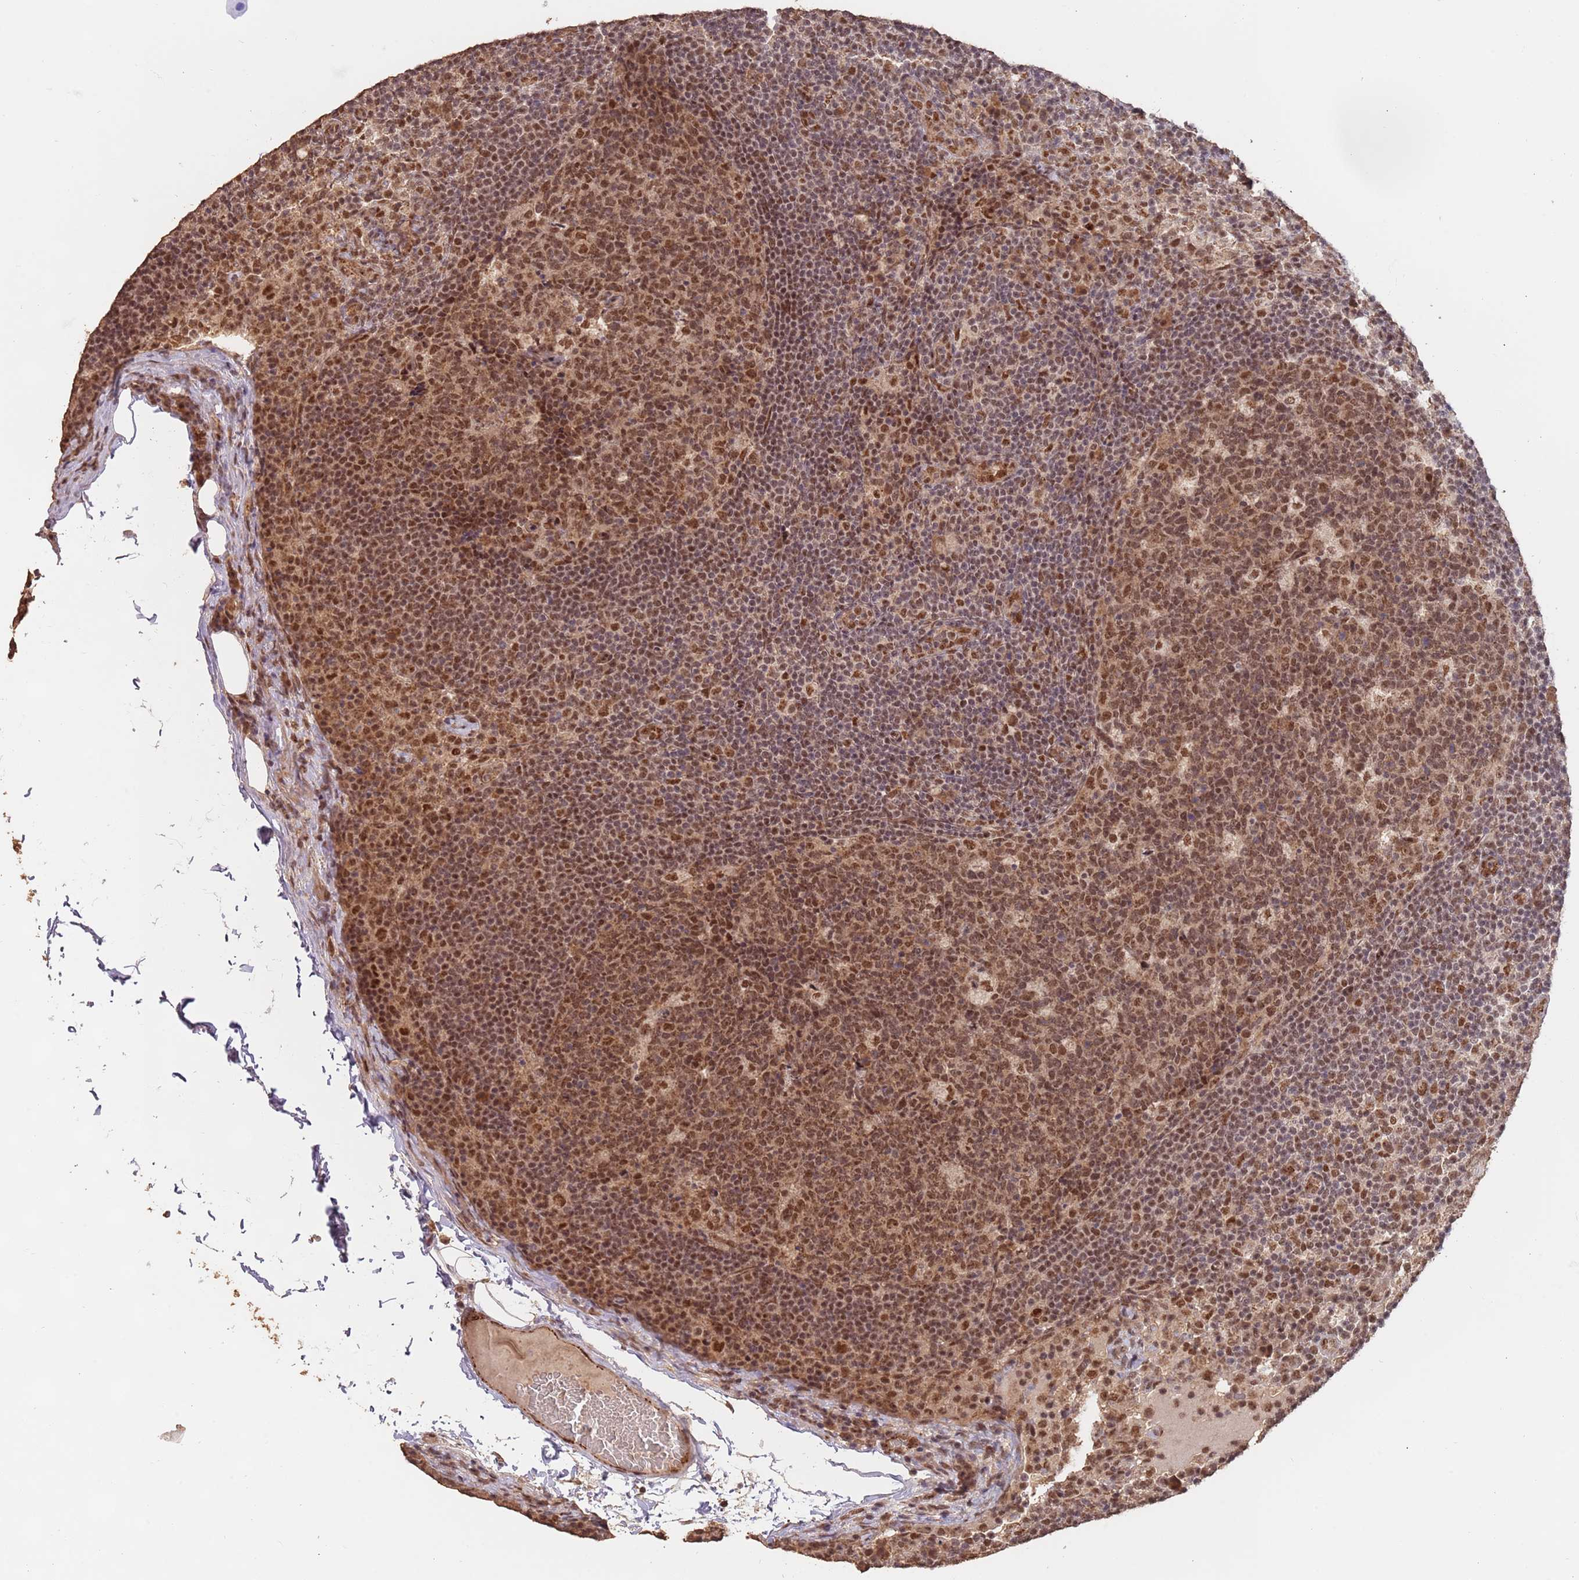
{"staining": {"intensity": "moderate", "quantity": ">75%", "location": "nuclear"}, "tissue": "lymph node", "cell_type": "Germinal center cells", "image_type": "normal", "snomed": [{"axis": "morphology", "description": "Normal tissue, NOS"}, {"axis": "topography", "description": "Lymph node"}], "caption": "Immunohistochemistry (DAB) staining of unremarkable lymph node demonstrates moderate nuclear protein staining in about >75% of germinal center cells.", "gene": "RFXANK", "patient": {"sex": "female", "age": 31}}